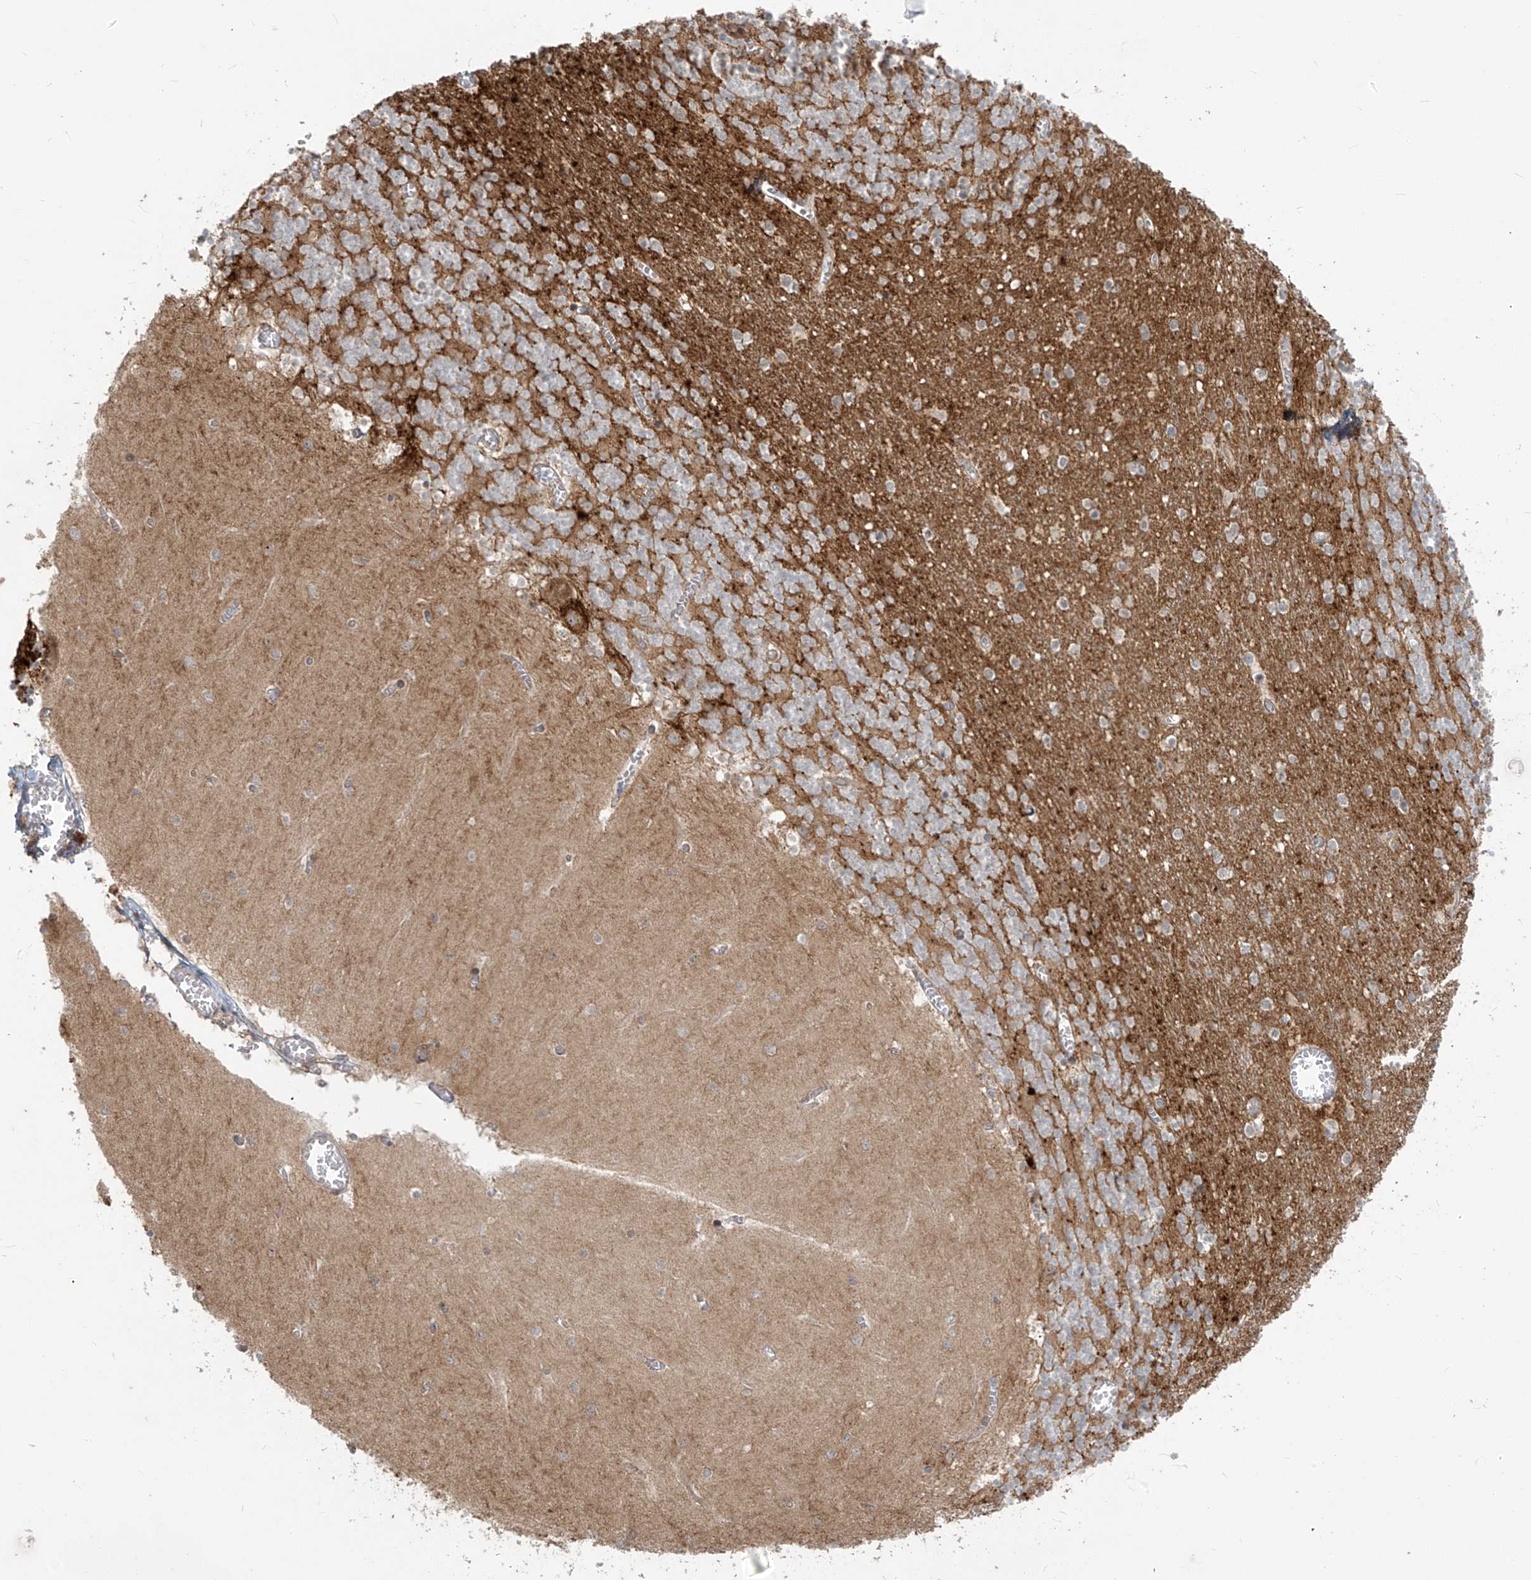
{"staining": {"intensity": "strong", "quantity": "<25%", "location": "cytoplasmic/membranous"}, "tissue": "cerebellum", "cell_type": "Cells in granular layer", "image_type": "normal", "snomed": [{"axis": "morphology", "description": "Normal tissue, NOS"}, {"axis": "topography", "description": "Cerebellum"}], "caption": "The immunohistochemical stain shows strong cytoplasmic/membranous expression in cells in granular layer of unremarkable cerebellum. (Brightfield microscopy of DAB IHC at high magnification).", "gene": "KATNIP", "patient": {"sex": "female", "age": 28}}